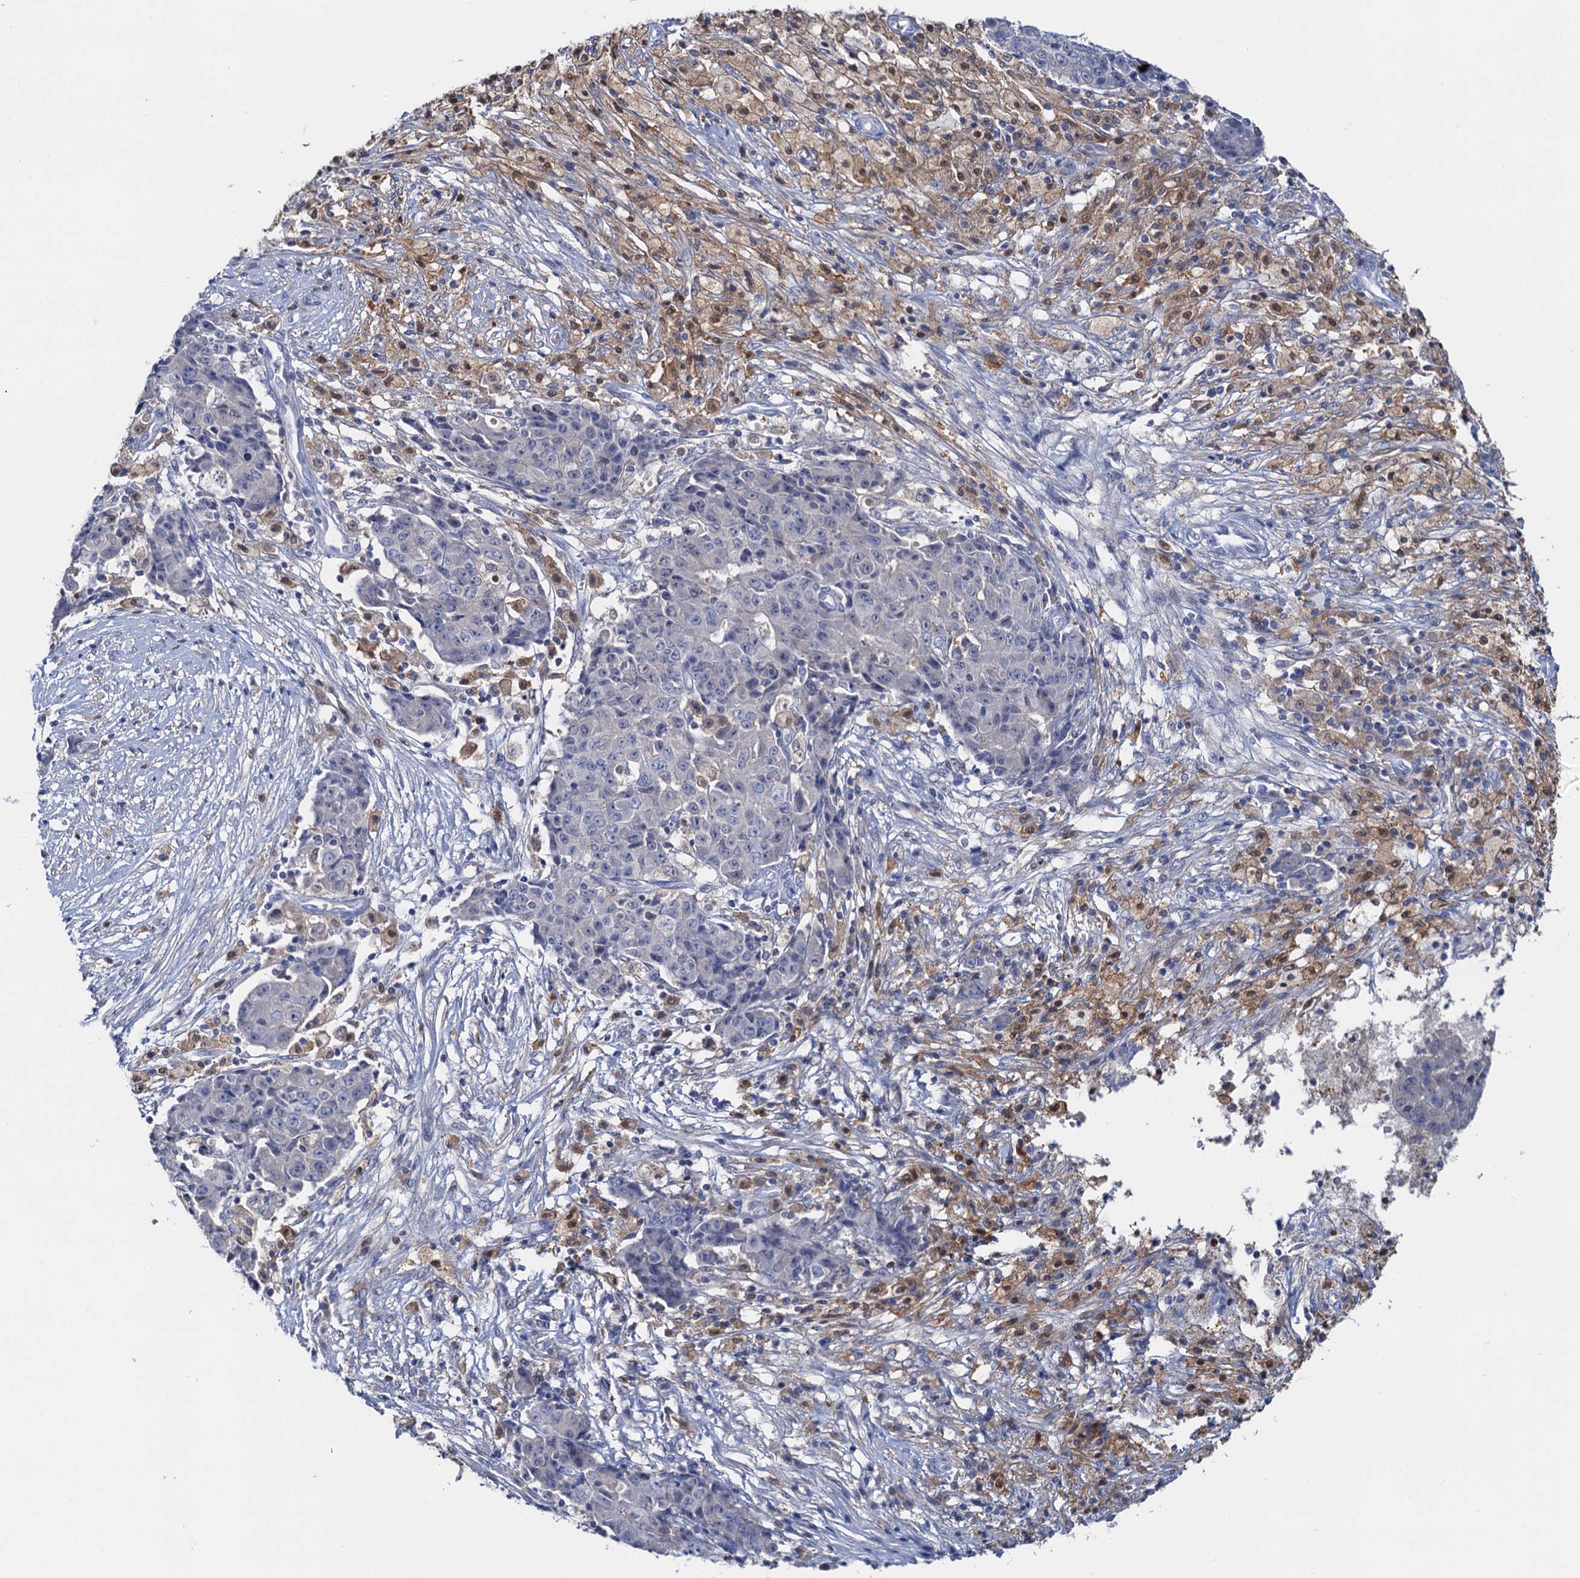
{"staining": {"intensity": "negative", "quantity": "none", "location": "none"}, "tissue": "ovarian cancer", "cell_type": "Tumor cells", "image_type": "cancer", "snomed": [{"axis": "morphology", "description": "Carcinoma, endometroid"}, {"axis": "topography", "description": "Ovary"}], "caption": "The photomicrograph shows no staining of tumor cells in endometroid carcinoma (ovarian). (DAB IHC with hematoxylin counter stain).", "gene": "FAH", "patient": {"sex": "female", "age": 42}}